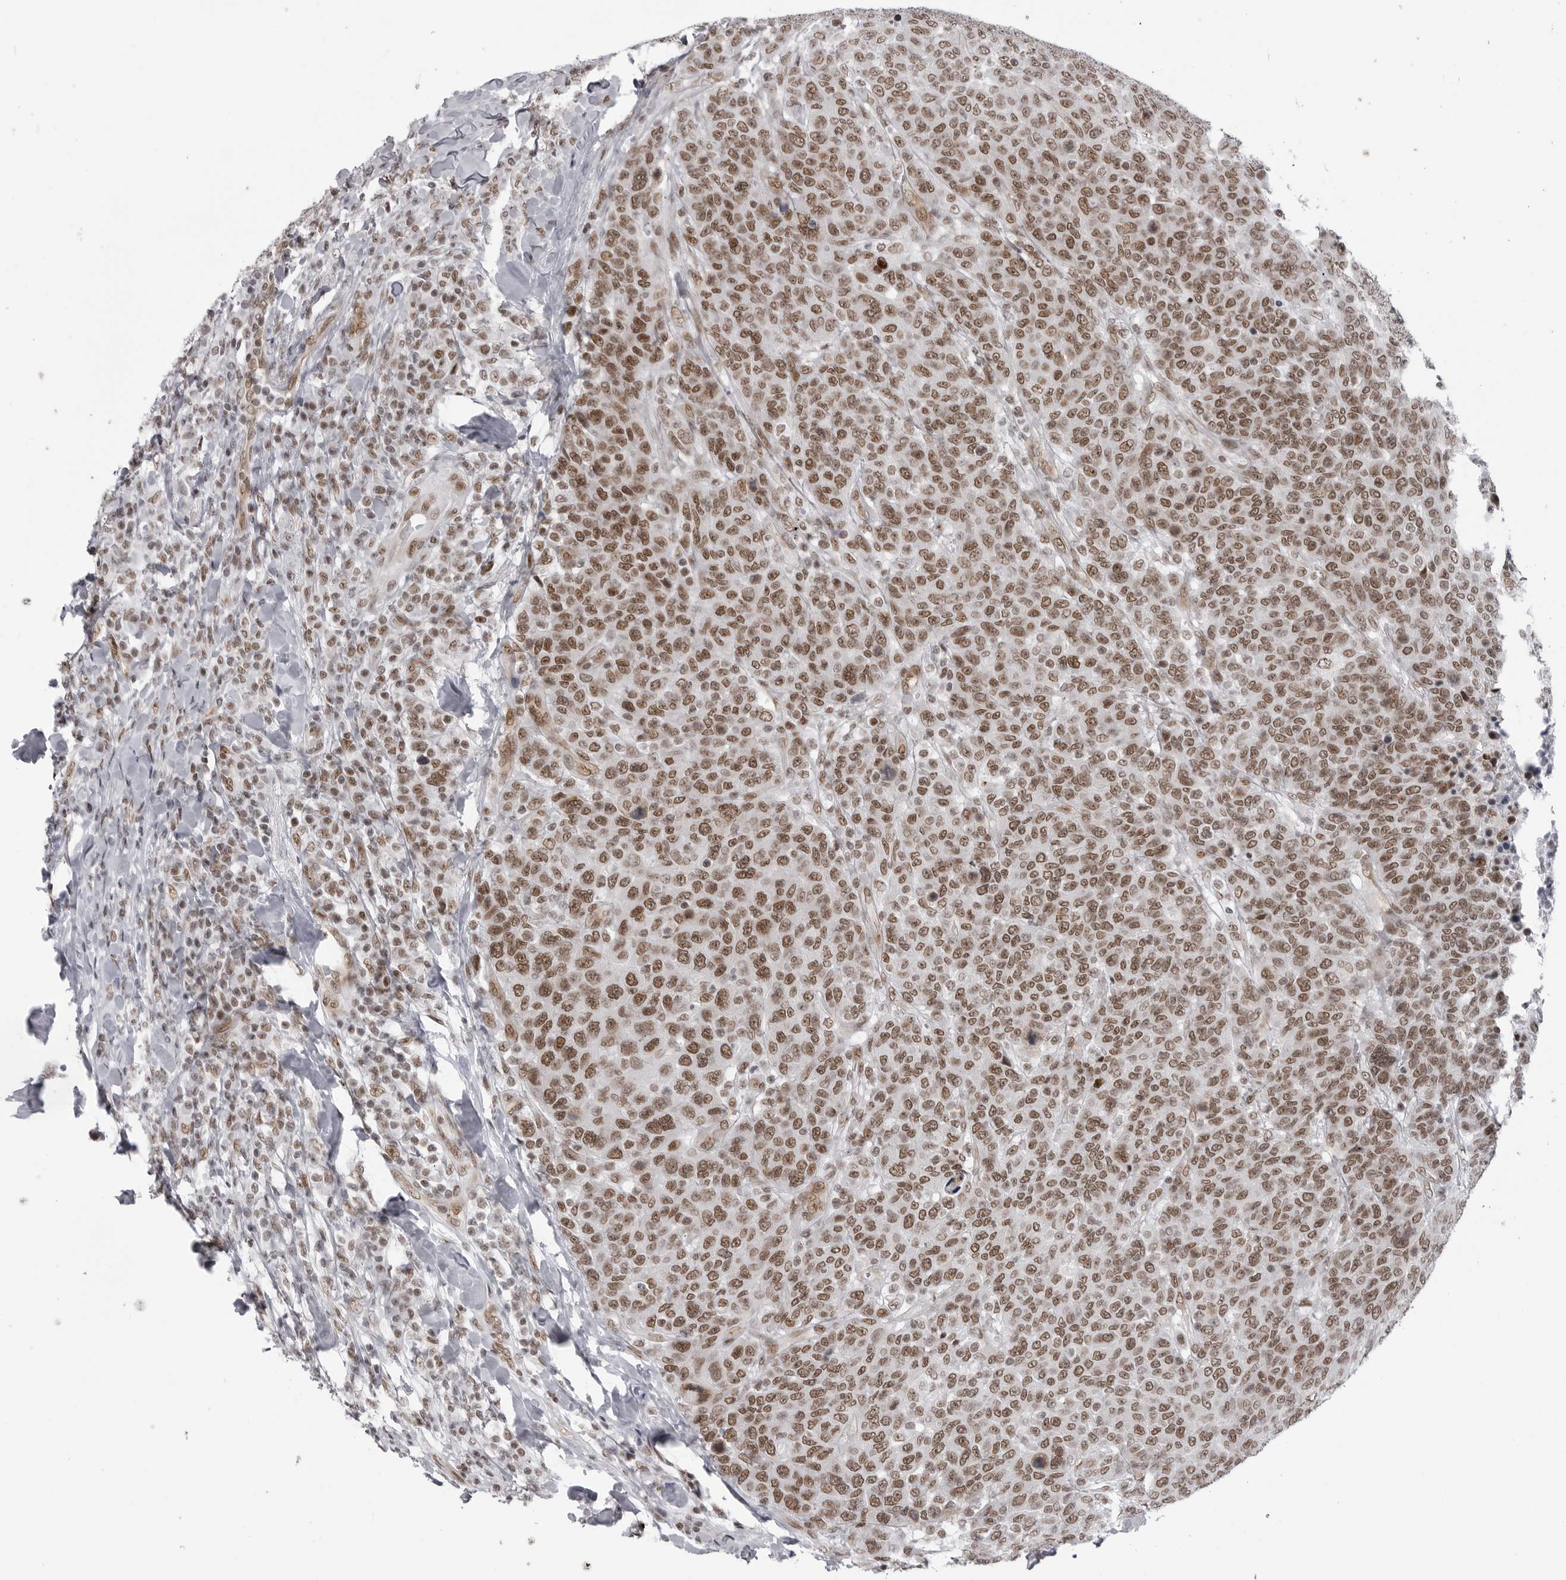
{"staining": {"intensity": "moderate", "quantity": ">75%", "location": "nuclear"}, "tissue": "breast cancer", "cell_type": "Tumor cells", "image_type": "cancer", "snomed": [{"axis": "morphology", "description": "Duct carcinoma"}, {"axis": "topography", "description": "Breast"}], "caption": "Protein analysis of breast cancer (infiltrating ductal carcinoma) tissue shows moderate nuclear staining in approximately >75% of tumor cells.", "gene": "RNF26", "patient": {"sex": "female", "age": 37}}